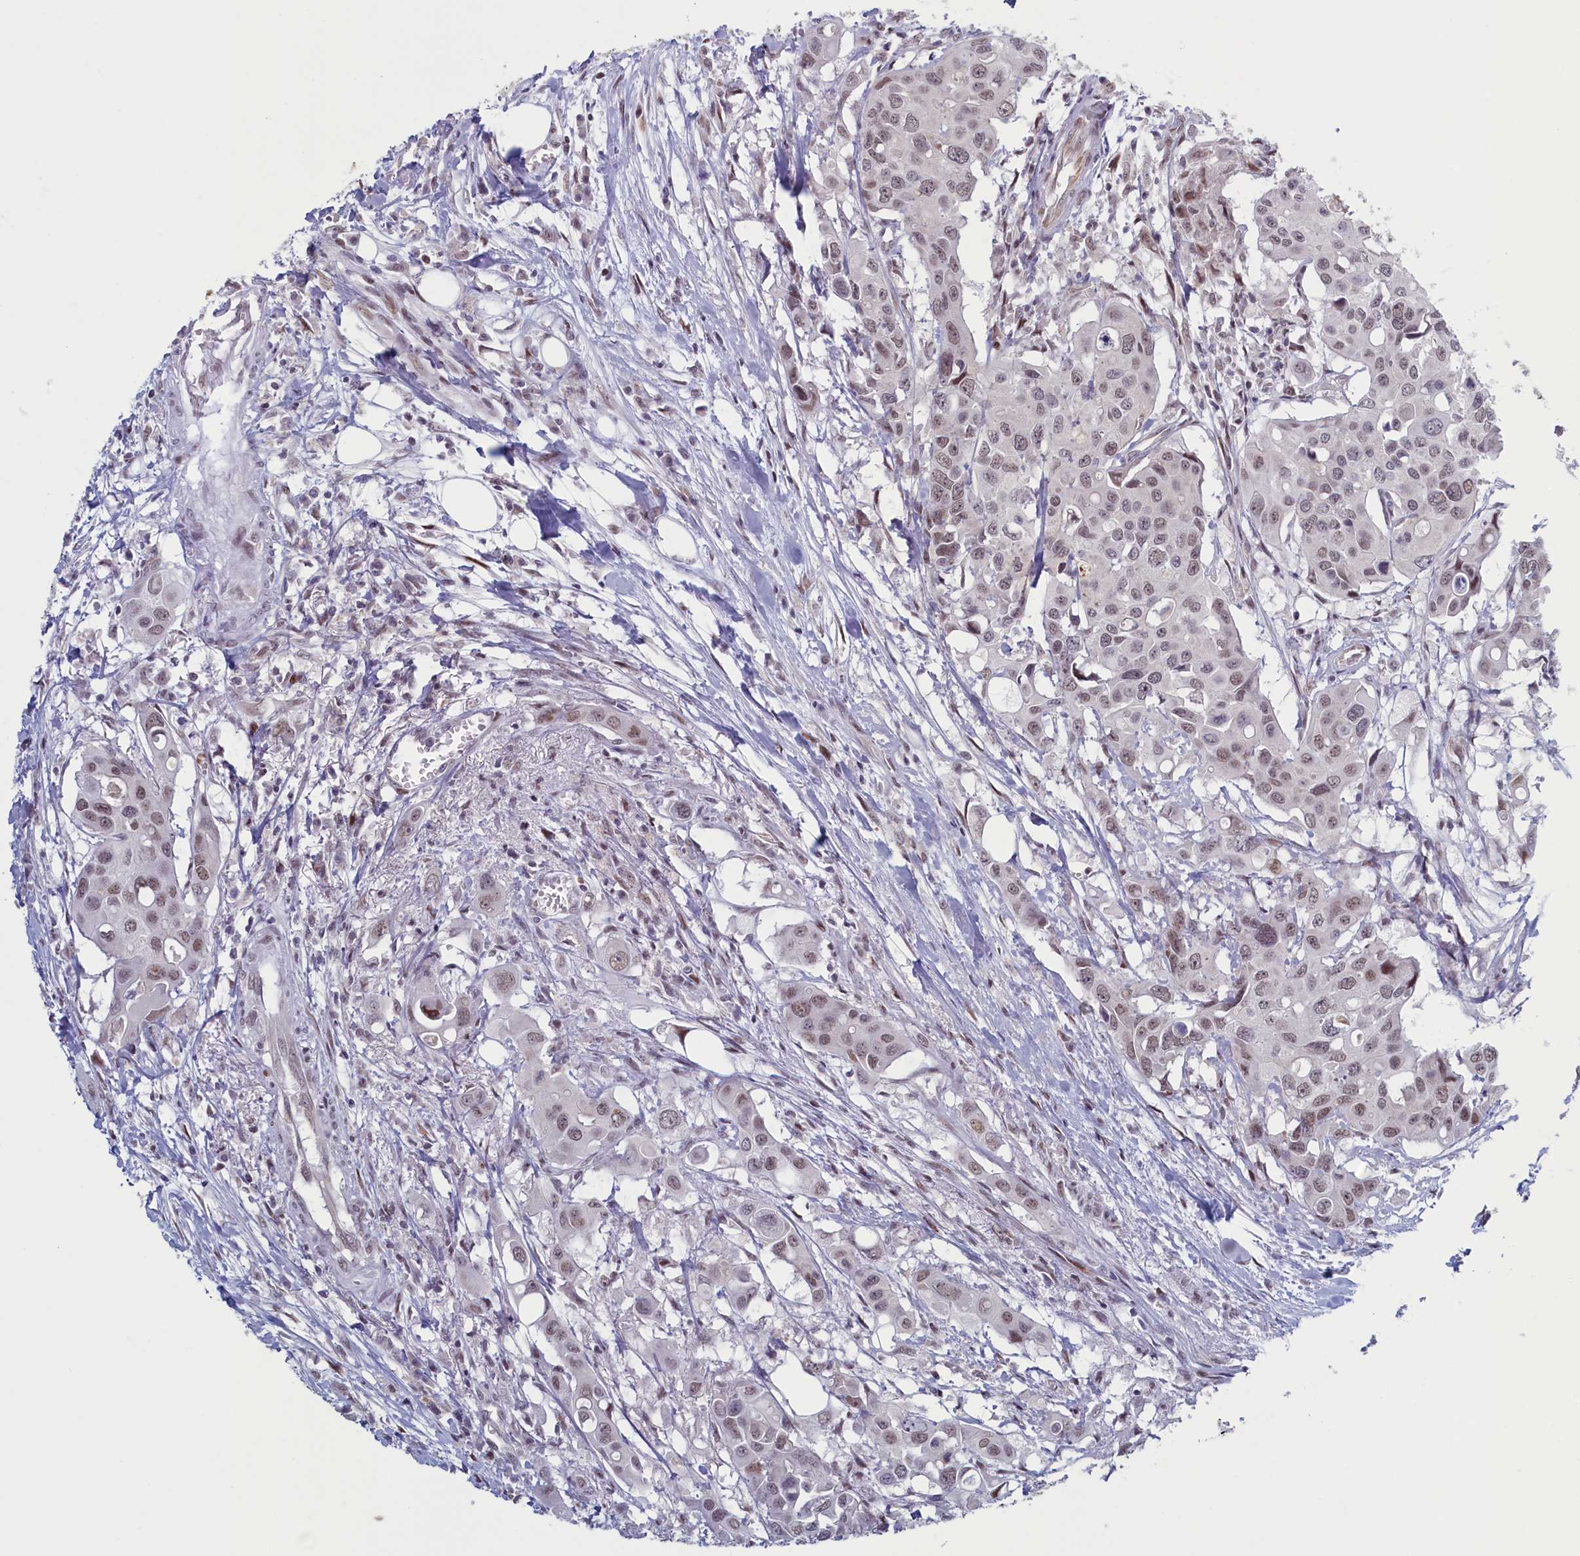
{"staining": {"intensity": "weak", "quantity": "25%-75%", "location": "nuclear"}, "tissue": "colorectal cancer", "cell_type": "Tumor cells", "image_type": "cancer", "snomed": [{"axis": "morphology", "description": "Adenocarcinoma, NOS"}, {"axis": "topography", "description": "Colon"}], "caption": "Immunohistochemistry (IHC) of colorectal cancer (adenocarcinoma) demonstrates low levels of weak nuclear positivity in approximately 25%-75% of tumor cells.", "gene": "ATF7IP2", "patient": {"sex": "male", "age": 77}}